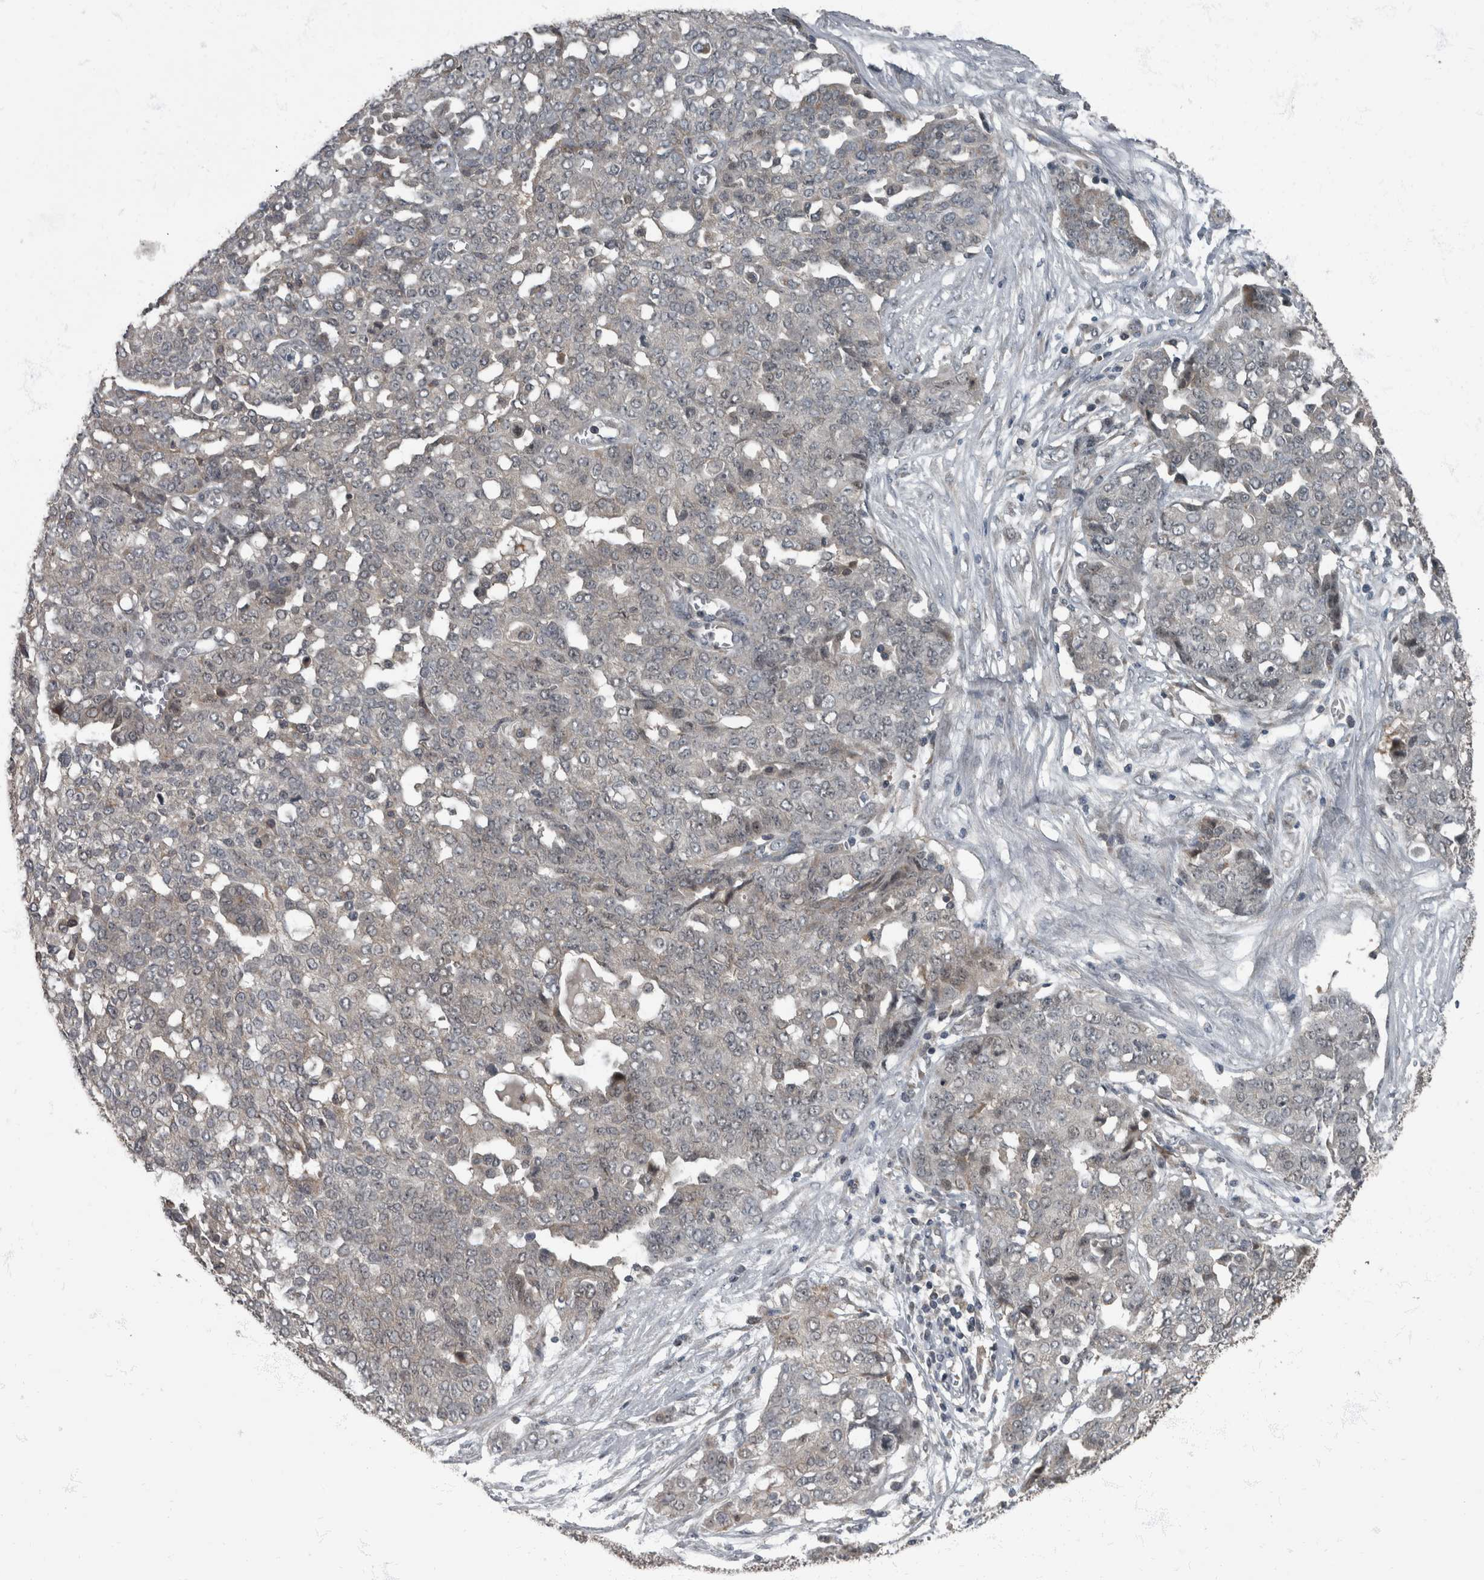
{"staining": {"intensity": "negative", "quantity": "none", "location": "none"}, "tissue": "ovarian cancer", "cell_type": "Tumor cells", "image_type": "cancer", "snomed": [{"axis": "morphology", "description": "Cystadenocarcinoma, serous, NOS"}, {"axis": "topography", "description": "Soft tissue"}, {"axis": "topography", "description": "Ovary"}], "caption": "This image is of serous cystadenocarcinoma (ovarian) stained with immunohistochemistry (IHC) to label a protein in brown with the nuclei are counter-stained blue. There is no expression in tumor cells.", "gene": "RABGGTB", "patient": {"sex": "female", "age": 57}}